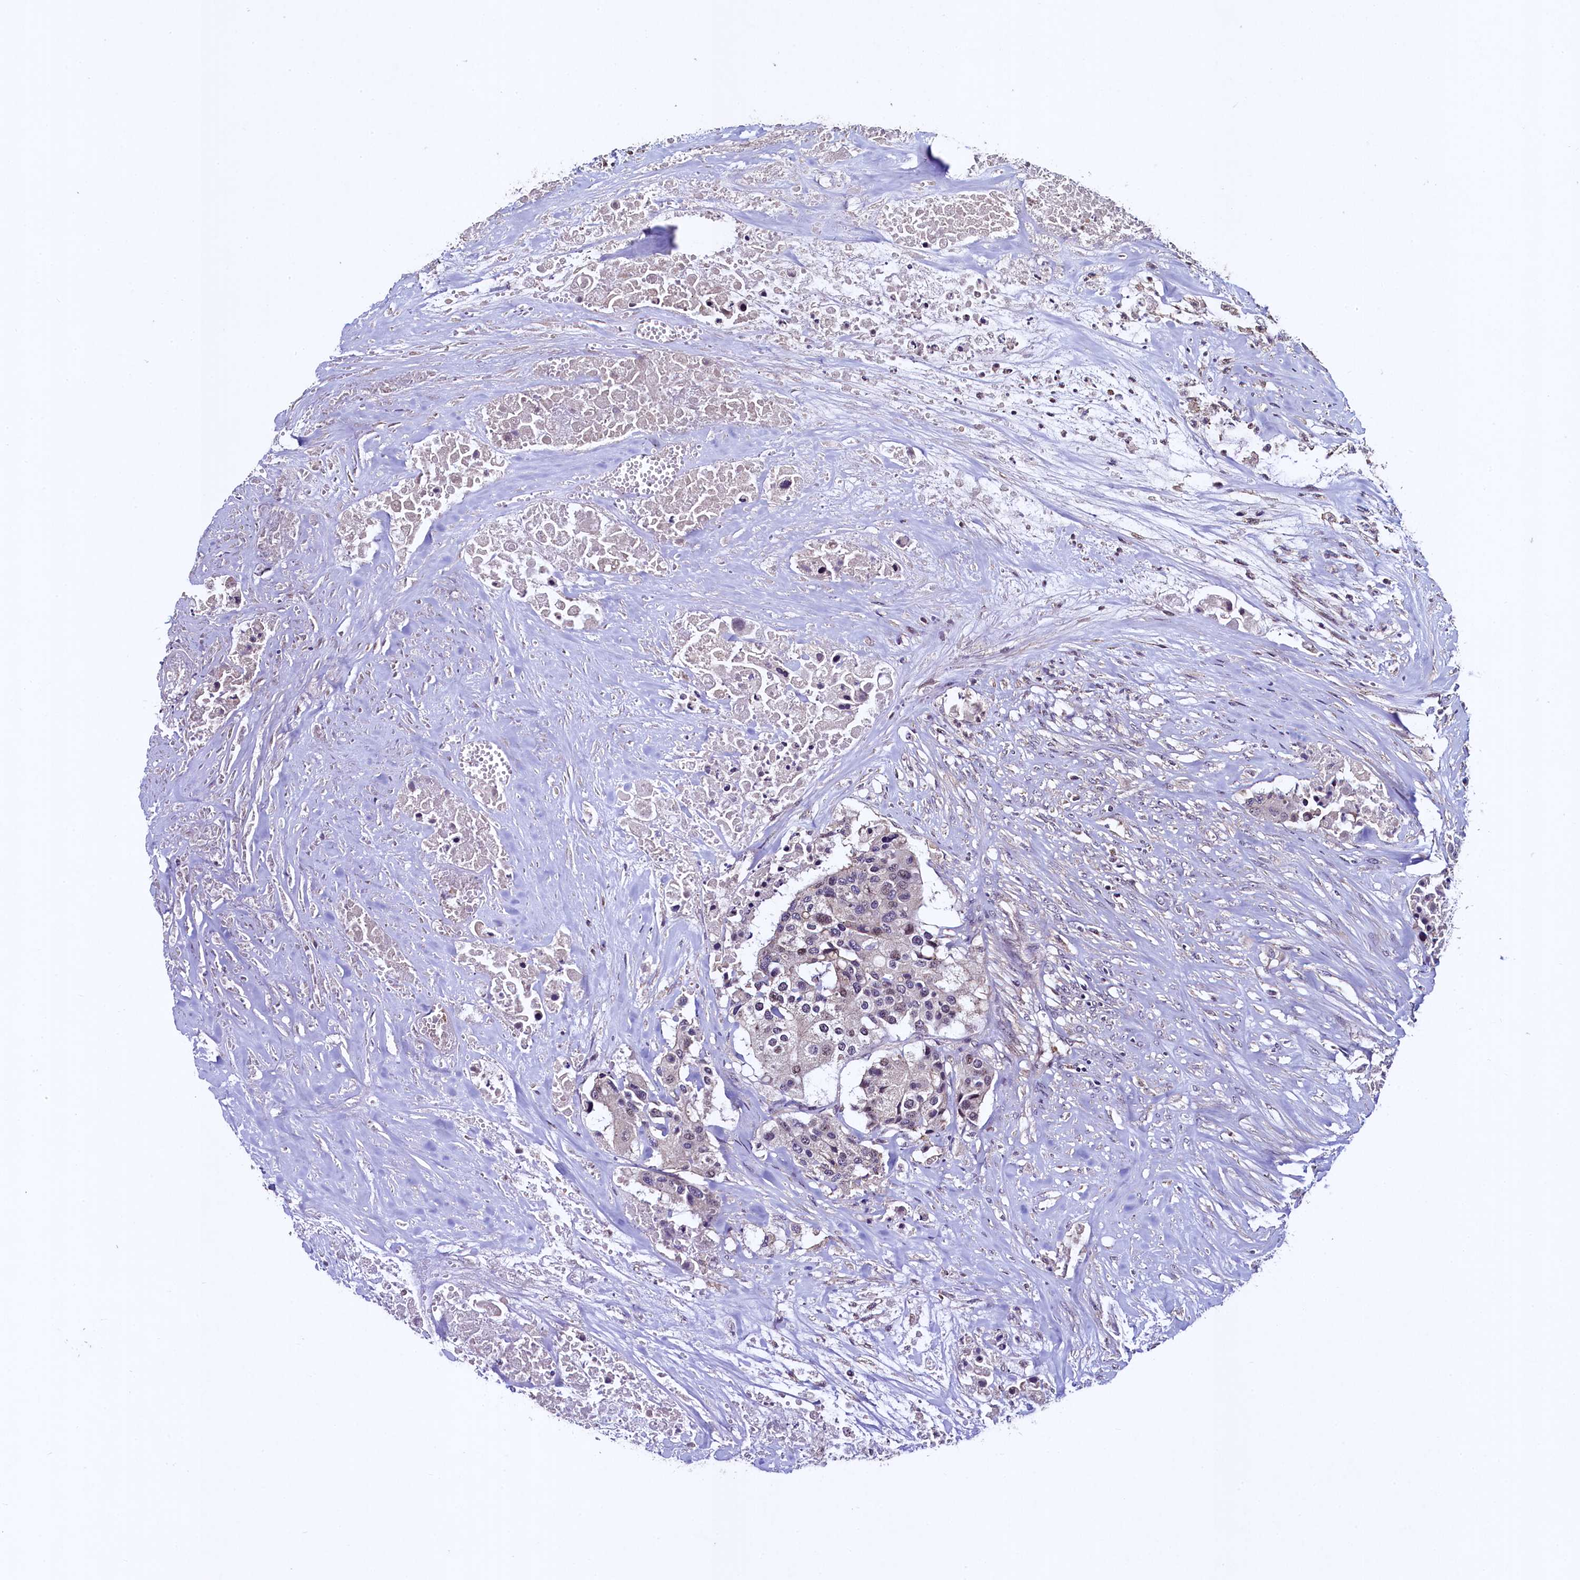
{"staining": {"intensity": "negative", "quantity": "none", "location": "none"}, "tissue": "colorectal cancer", "cell_type": "Tumor cells", "image_type": "cancer", "snomed": [{"axis": "morphology", "description": "Adenocarcinoma, NOS"}, {"axis": "topography", "description": "Colon"}], "caption": "This micrograph is of colorectal cancer stained with IHC to label a protein in brown with the nuclei are counter-stained blue. There is no staining in tumor cells.", "gene": "PALM", "patient": {"sex": "male", "age": 77}}